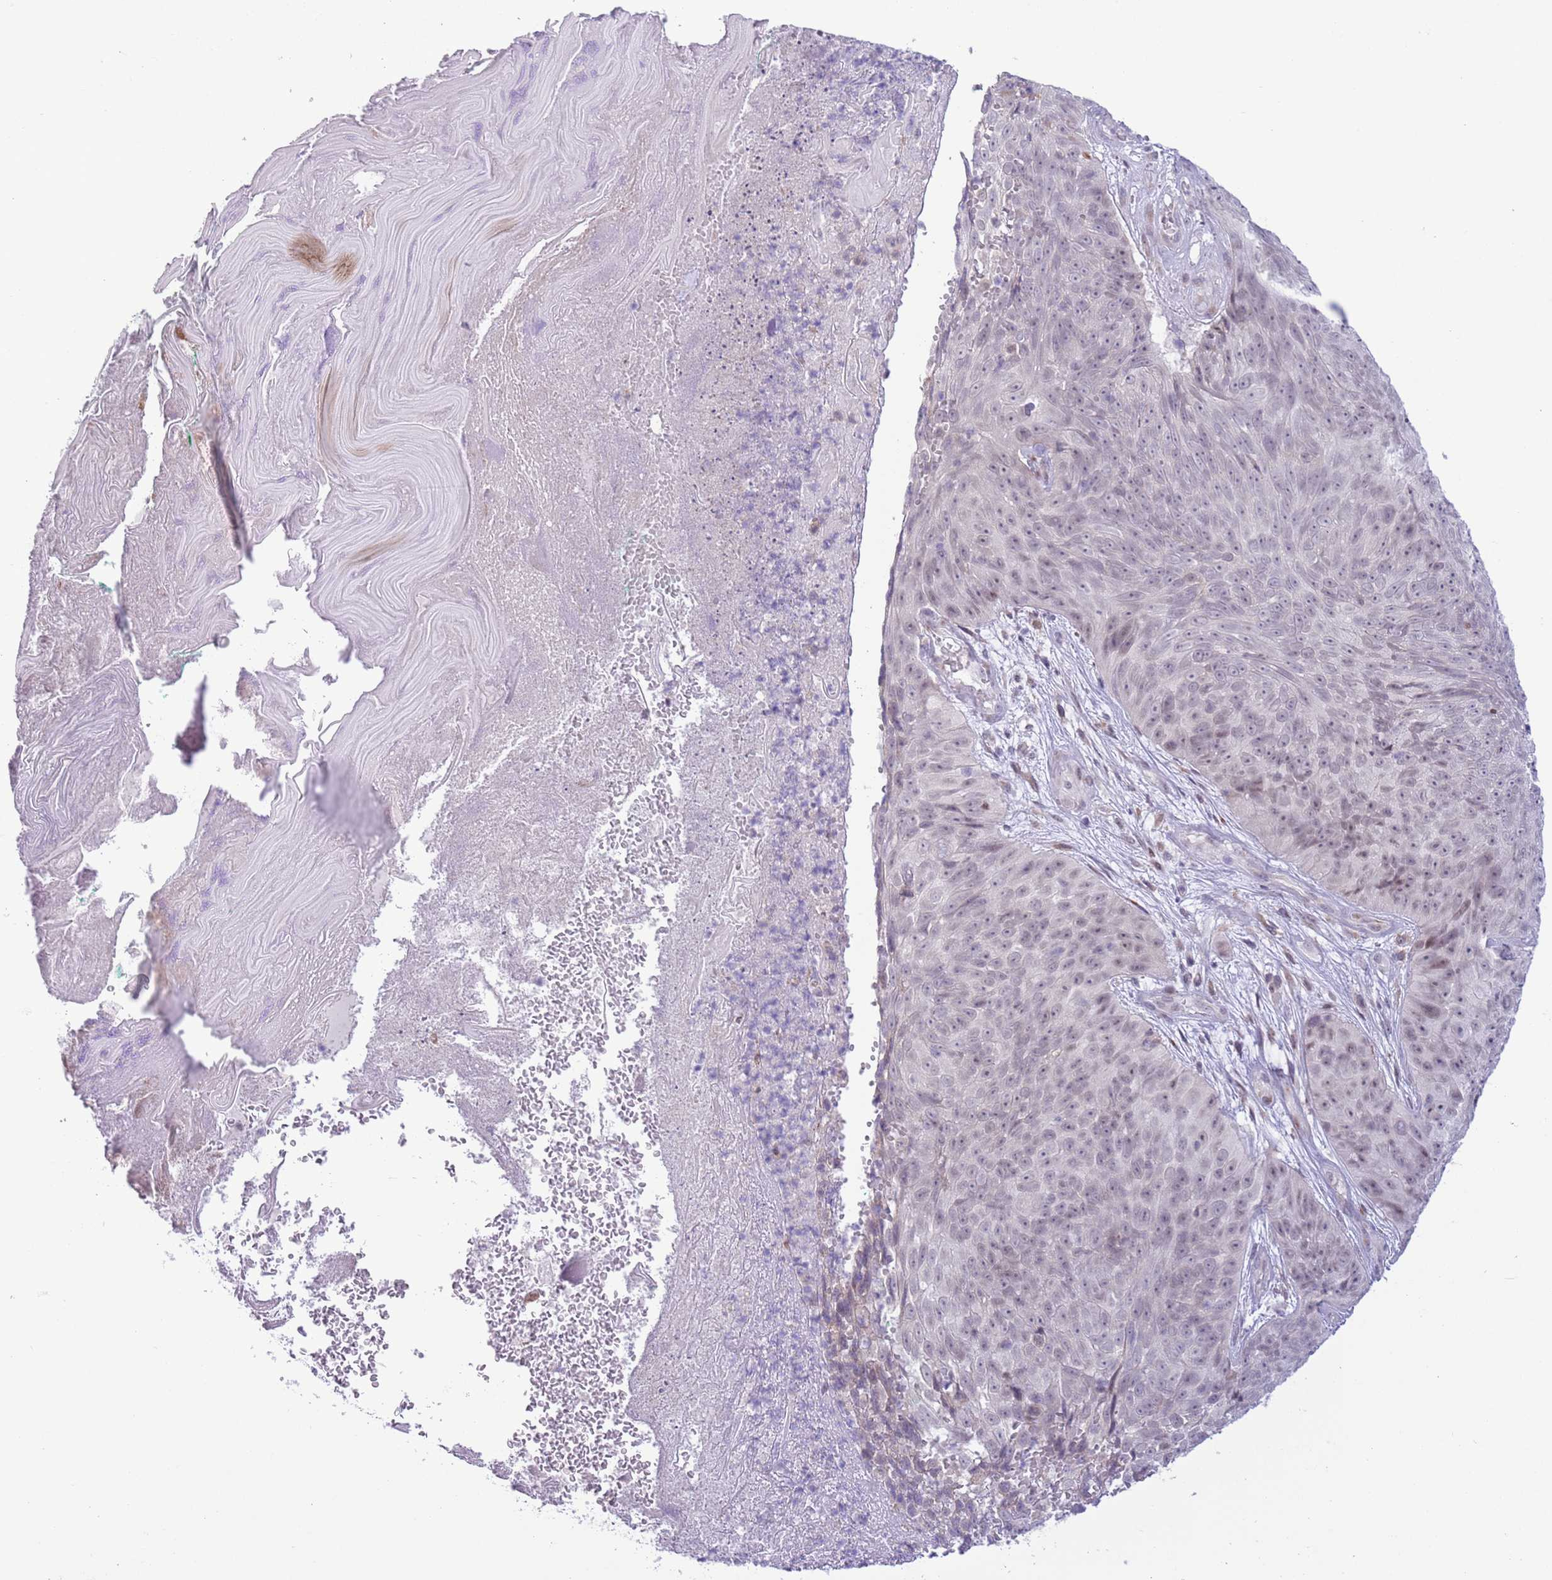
{"staining": {"intensity": "weak", "quantity": ">75%", "location": "nuclear"}, "tissue": "skin cancer", "cell_type": "Tumor cells", "image_type": "cancer", "snomed": [{"axis": "morphology", "description": "Squamous cell carcinoma, NOS"}, {"axis": "topography", "description": "Skin"}], "caption": "A histopathology image of human skin cancer stained for a protein shows weak nuclear brown staining in tumor cells.", "gene": "ZNF576", "patient": {"sex": "female", "age": 87}}